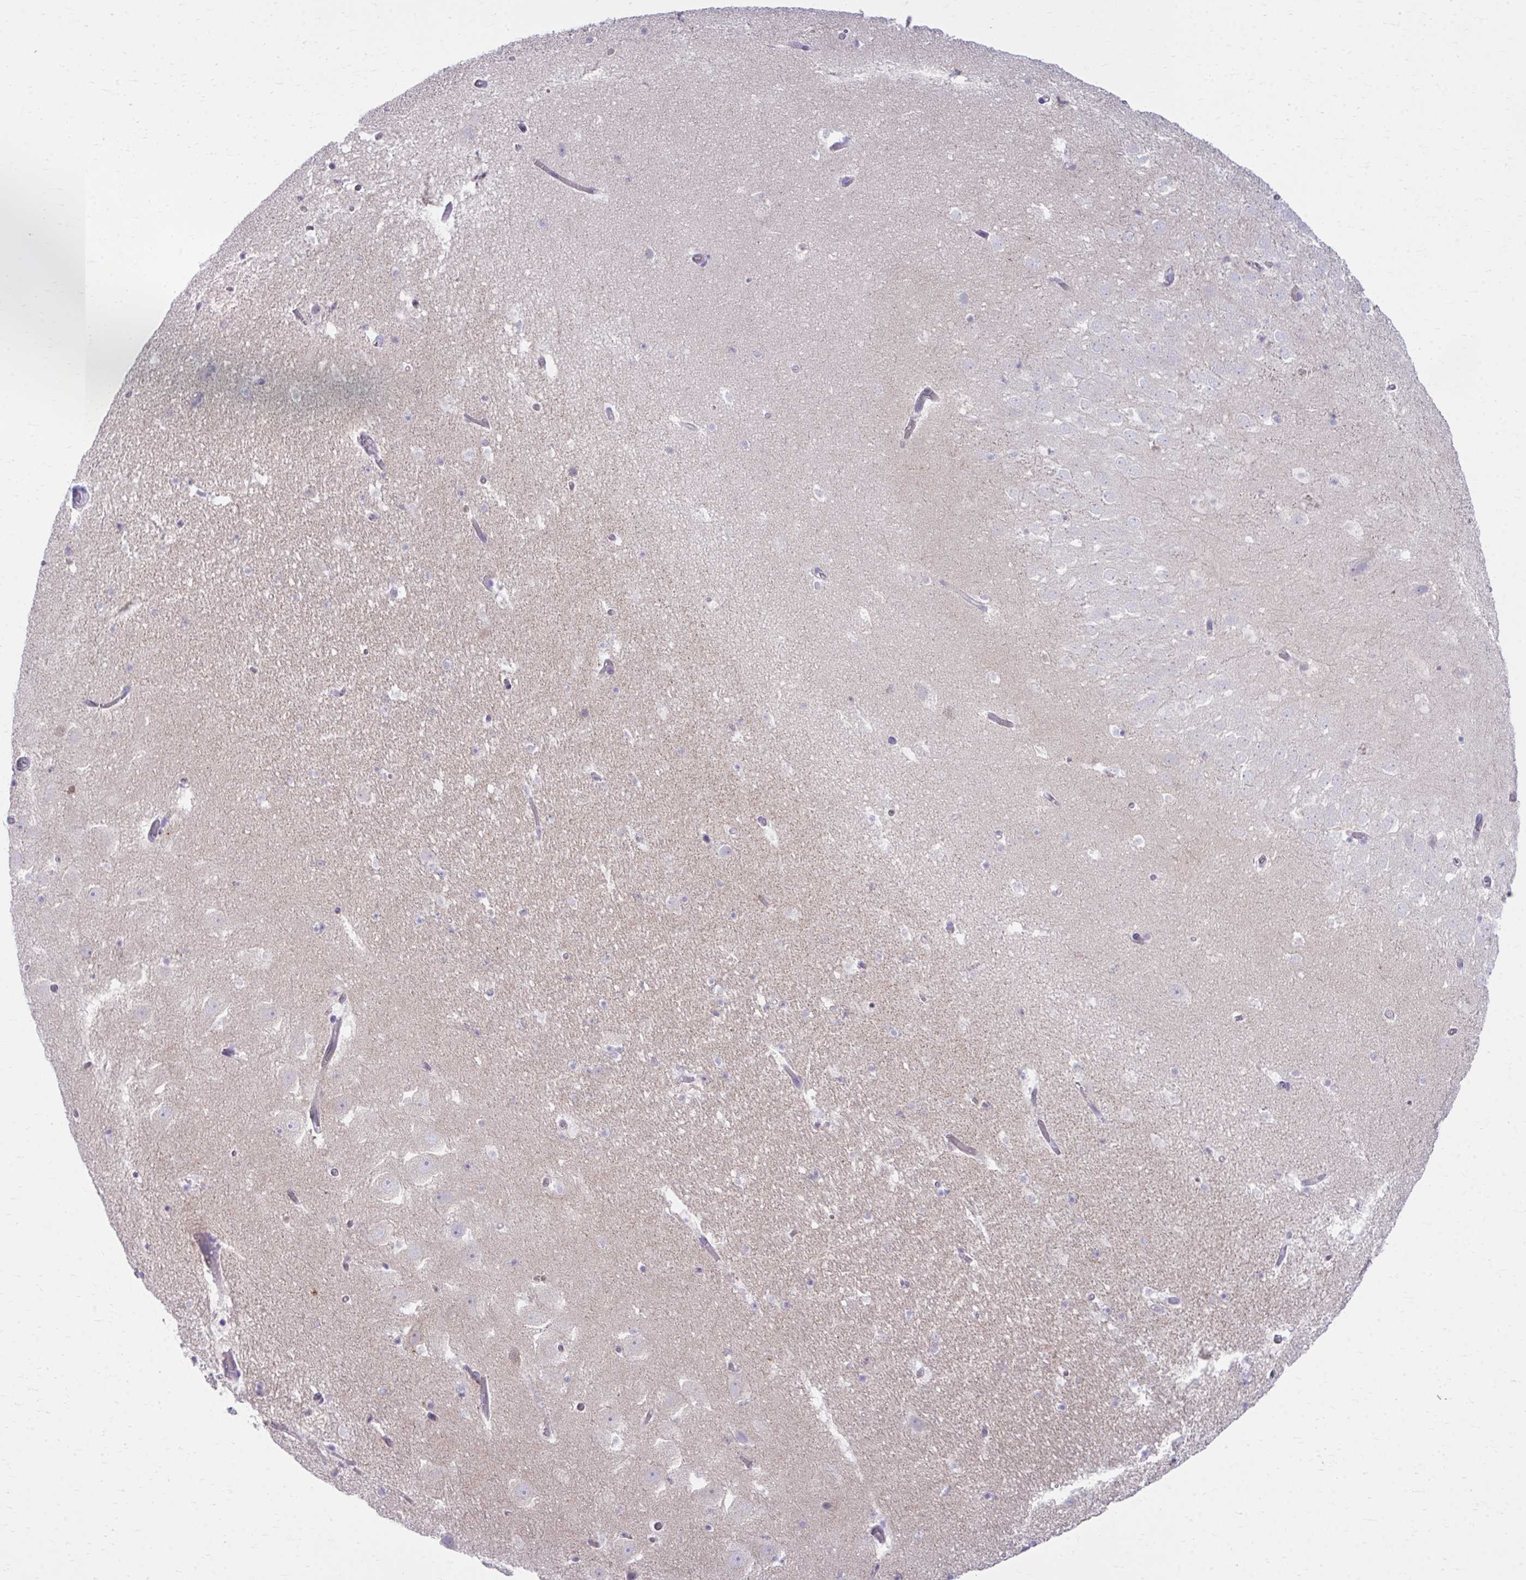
{"staining": {"intensity": "negative", "quantity": "none", "location": "none"}, "tissue": "hippocampus", "cell_type": "Glial cells", "image_type": "normal", "snomed": [{"axis": "morphology", "description": "Normal tissue, NOS"}, {"axis": "topography", "description": "Hippocampus"}], "caption": "This is an immunohistochemistry histopathology image of benign human hippocampus. There is no expression in glial cells.", "gene": "OR7A5", "patient": {"sex": "female", "age": 42}}